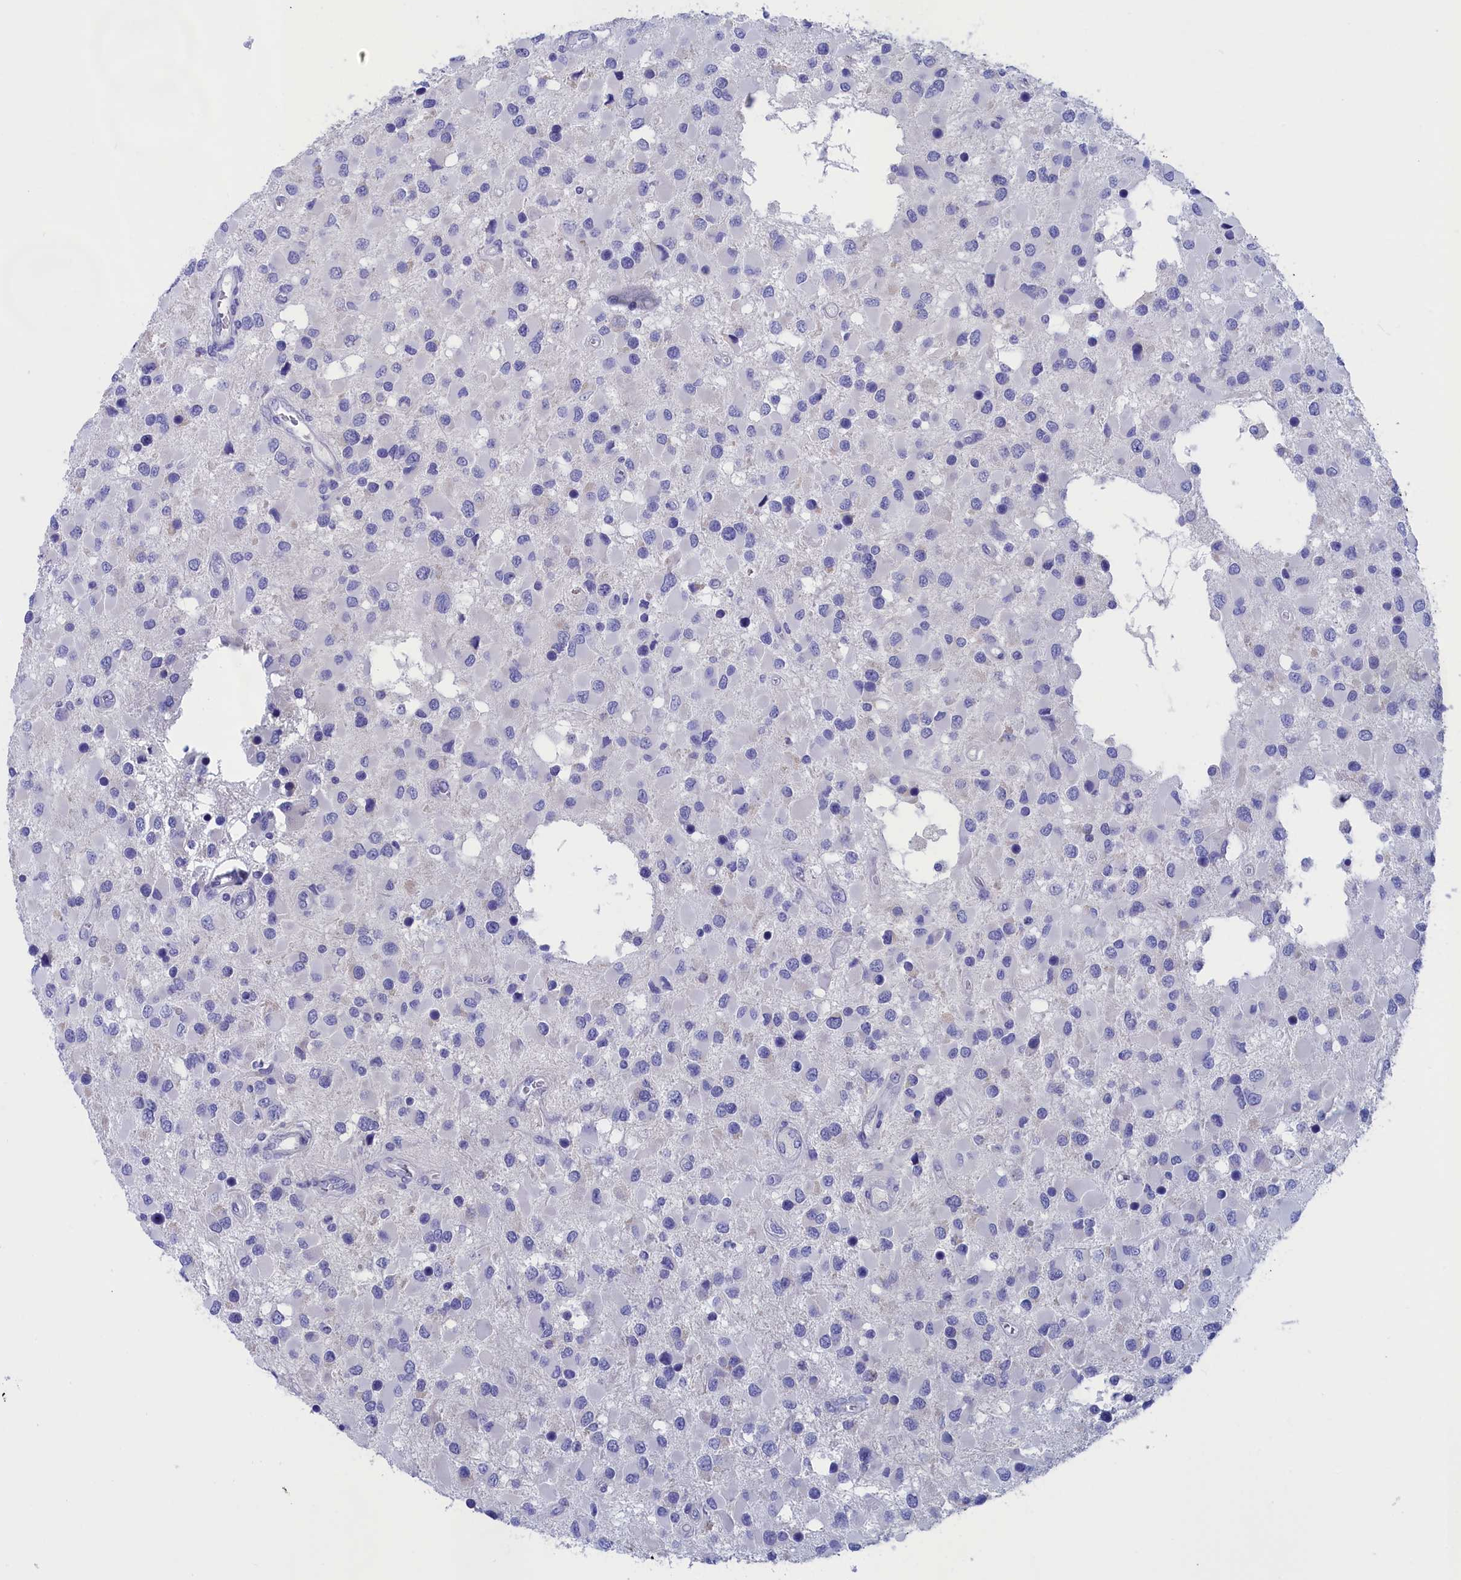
{"staining": {"intensity": "negative", "quantity": "none", "location": "none"}, "tissue": "glioma", "cell_type": "Tumor cells", "image_type": "cancer", "snomed": [{"axis": "morphology", "description": "Glioma, malignant, High grade"}, {"axis": "topography", "description": "Brain"}], "caption": "A high-resolution histopathology image shows immunohistochemistry (IHC) staining of high-grade glioma (malignant), which reveals no significant staining in tumor cells. Brightfield microscopy of immunohistochemistry stained with DAB (brown) and hematoxylin (blue), captured at high magnification.", "gene": "ANKRD2", "patient": {"sex": "male", "age": 53}}